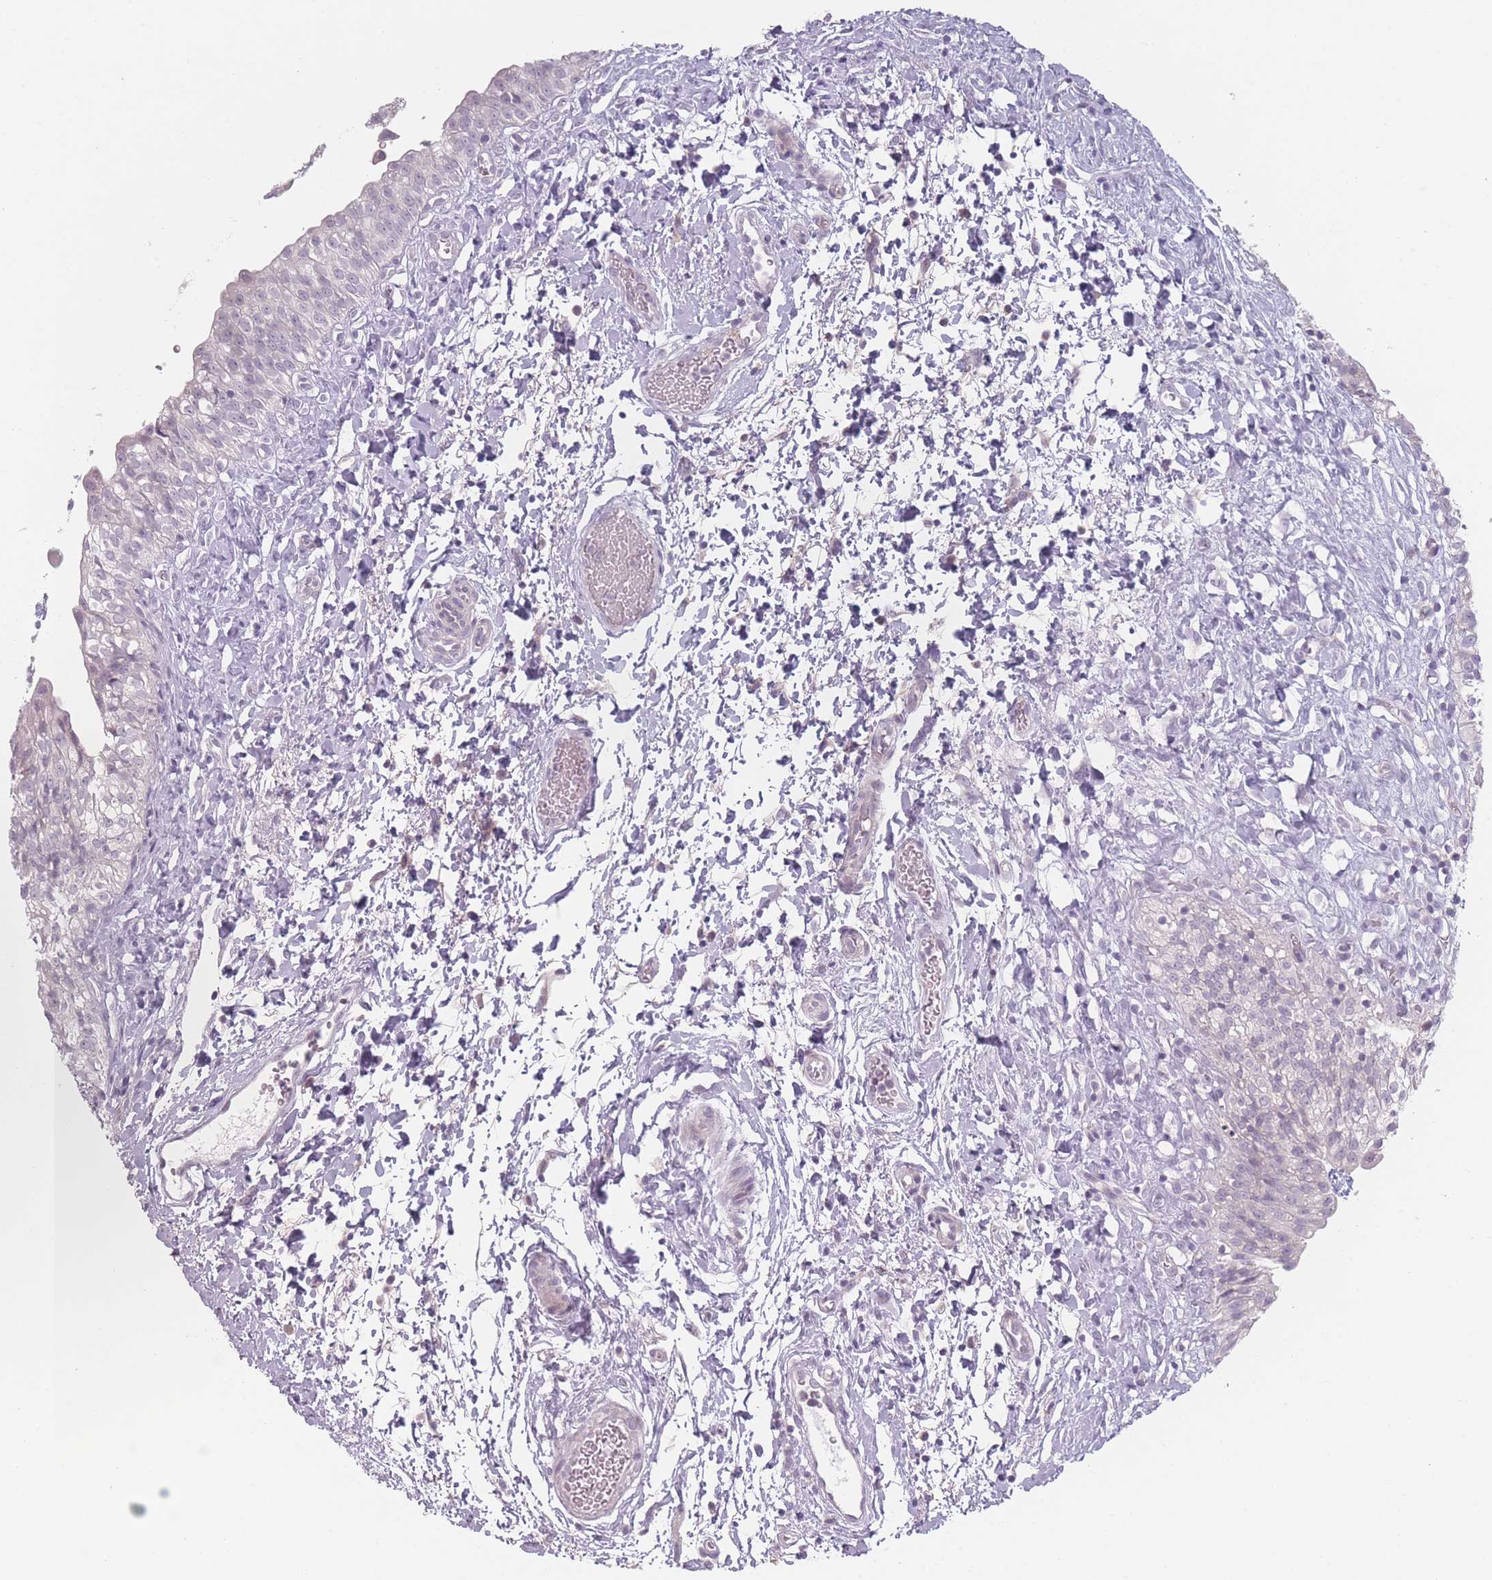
{"staining": {"intensity": "negative", "quantity": "none", "location": "none"}, "tissue": "urinary bladder", "cell_type": "Urothelial cells", "image_type": "normal", "snomed": [{"axis": "morphology", "description": "Normal tissue, NOS"}, {"axis": "topography", "description": "Urinary bladder"}], "caption": "This is an immunohistochemistry (IHC) micrograph of benign urinary bladder. There is no positivity in urothelial cells.", "gene": "RASL10B", "patient": {"sex": "male", "age": 51}}